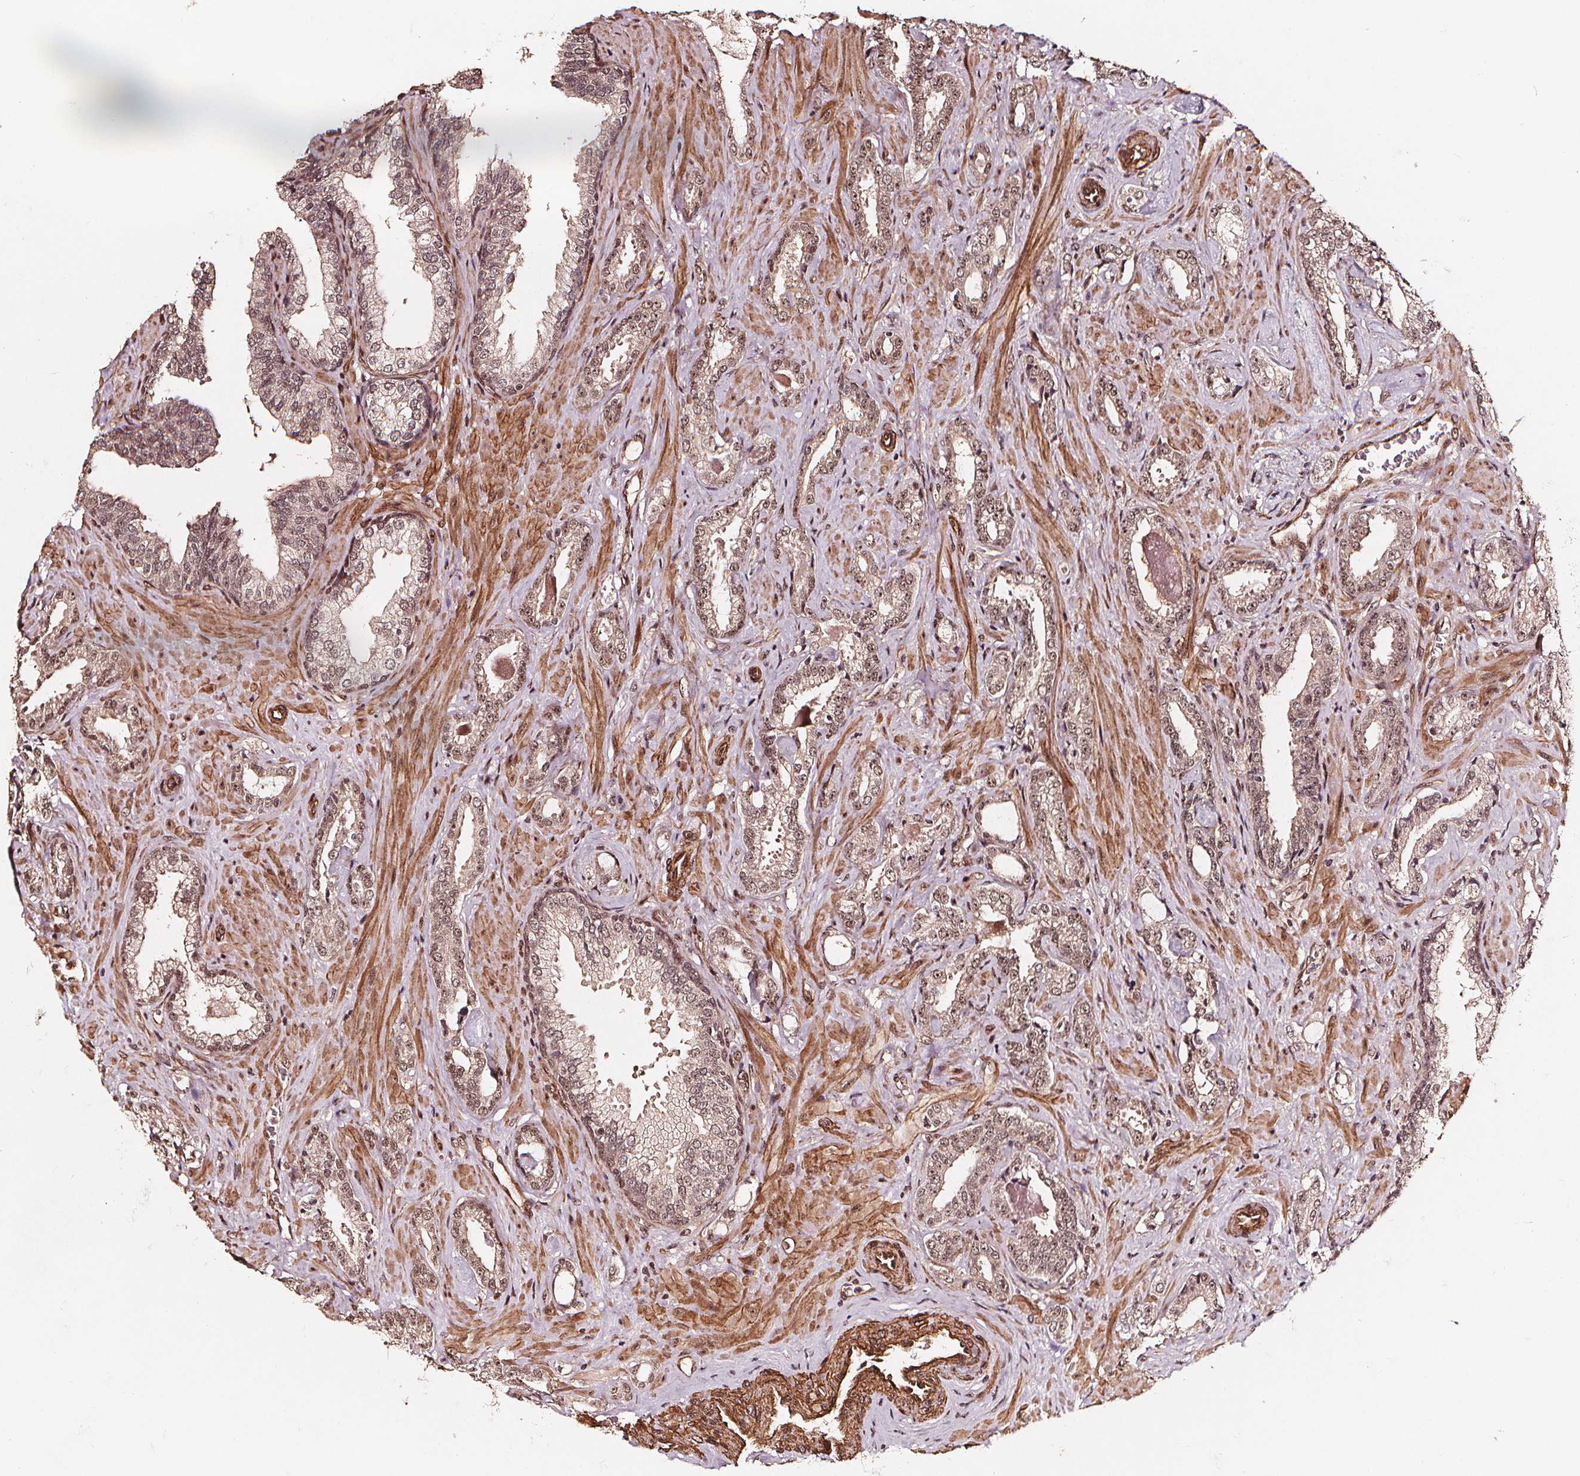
{"staining": {"intensity": "weak", "quantity": ">75%", "location": "cytoplasmic/membranous,nuclear"}, "tissue": "prostate cancer", "cell_type": "Tumor cells", "image_type": "cancer", "snomed": [{"axis": "morphology", "description": "Adenocarcinoma, Low grade"}, {"axis": "topography", "description": "Prostate"}], "caption": "This is an image of IHC staining of prostate adenocarcinoma (low-grade), which shows weak expression in the cytoplasmic/membranous and nuclear of tumor cells.", "gene": "EXOSC9", "patient": {"sex": "male", "age": 61}}